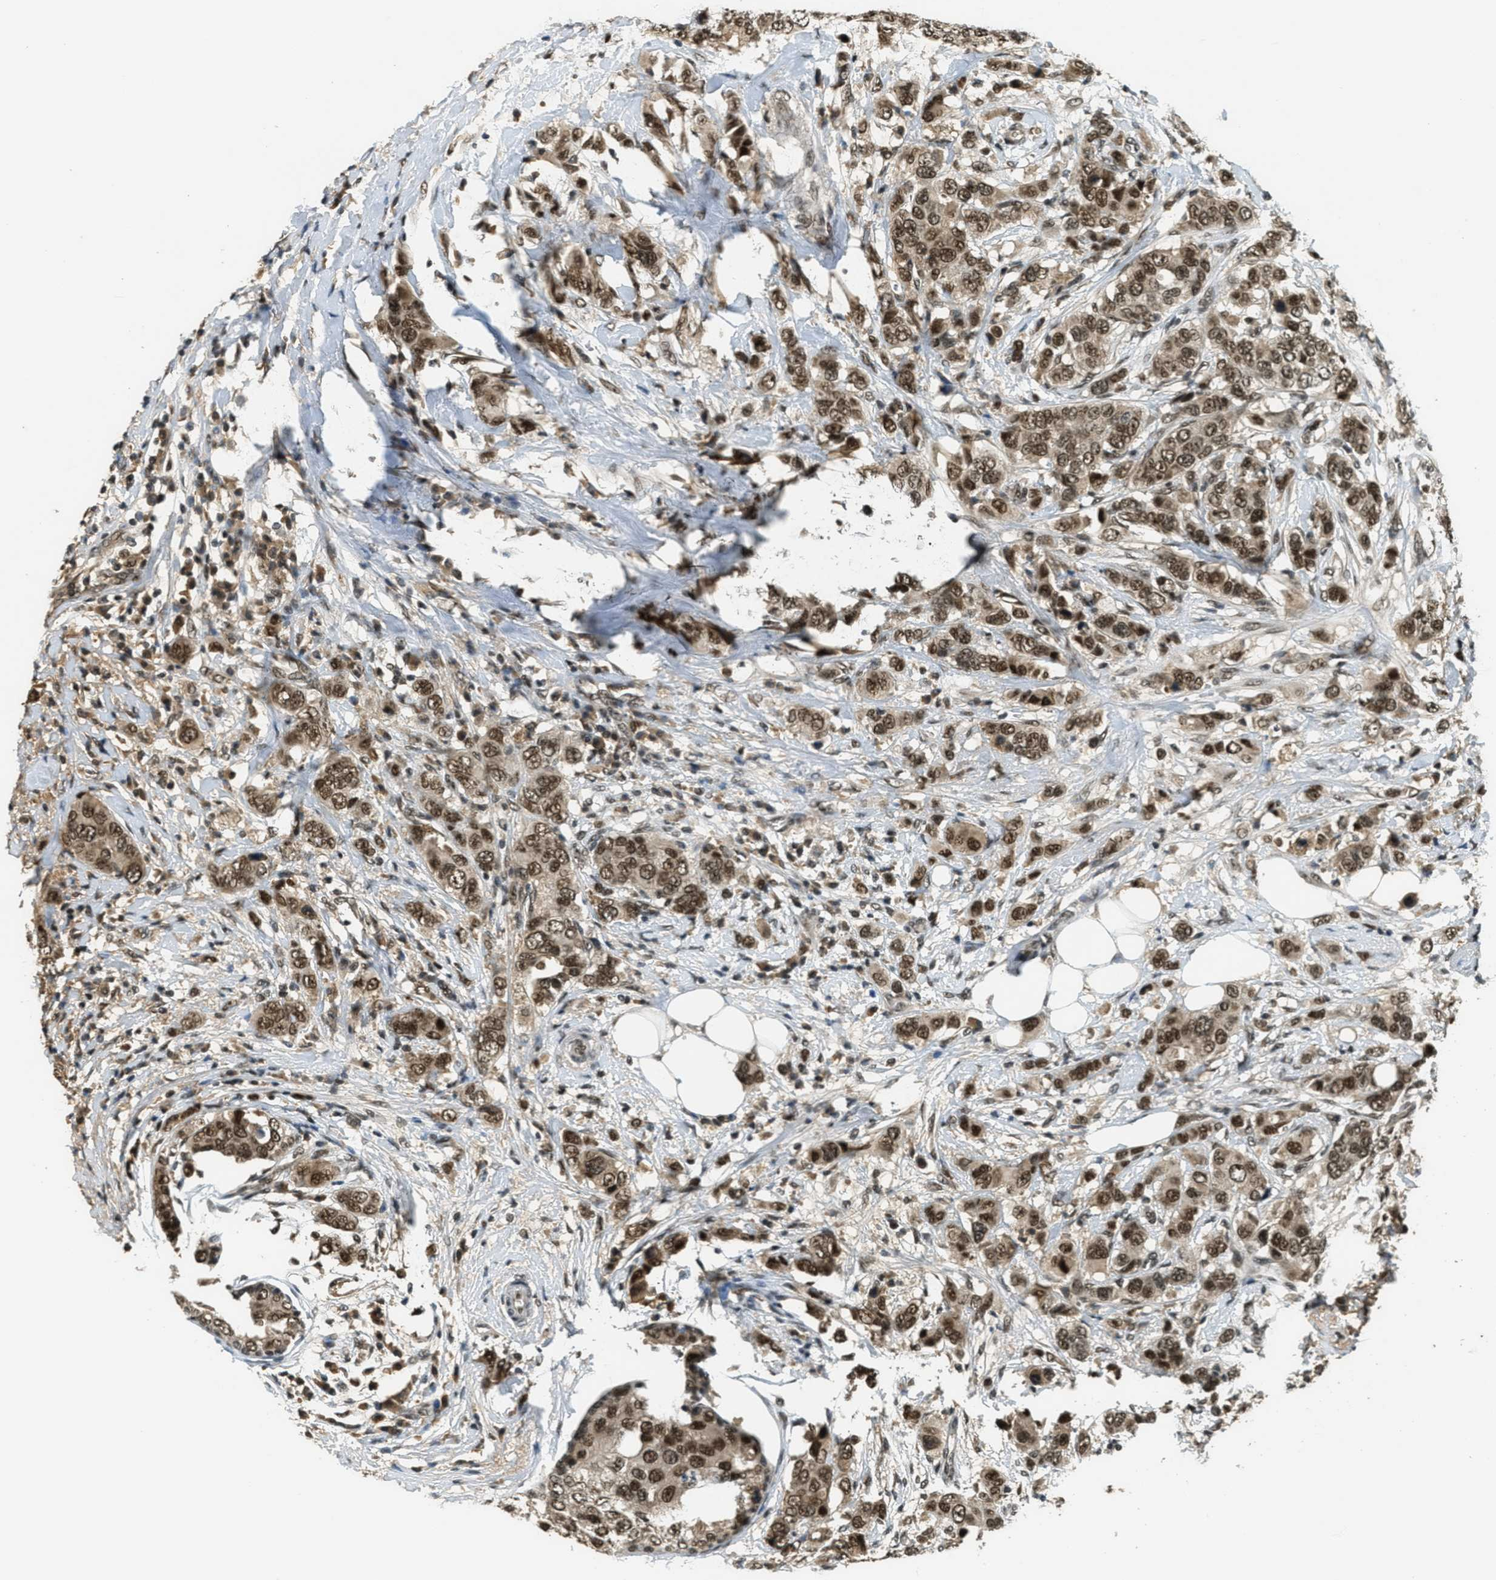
{"staining": {"intensity": "strong", "quantity": ">75%", "location": "cytoplasmic/membranous,nuclear"}, "tissue": "breast cancer", "cell_type": "Tumor cells", "image_type": "cancer", "snomed": [{"axis": "morphology", "description": "Duct carcinoma"}, {"axis": "topography", "description": "Breast"}], "caption": "An image of human breast invasive ductal carcinoma stained for a protein displays strong cytoplasmic/membranous and nuclear brown staining in tumor cells. (DAB = brown stain, brightfield microscopy at high magnification).", "gene": "ZNF148", "patient": {"sex": "female", "age": 50}}